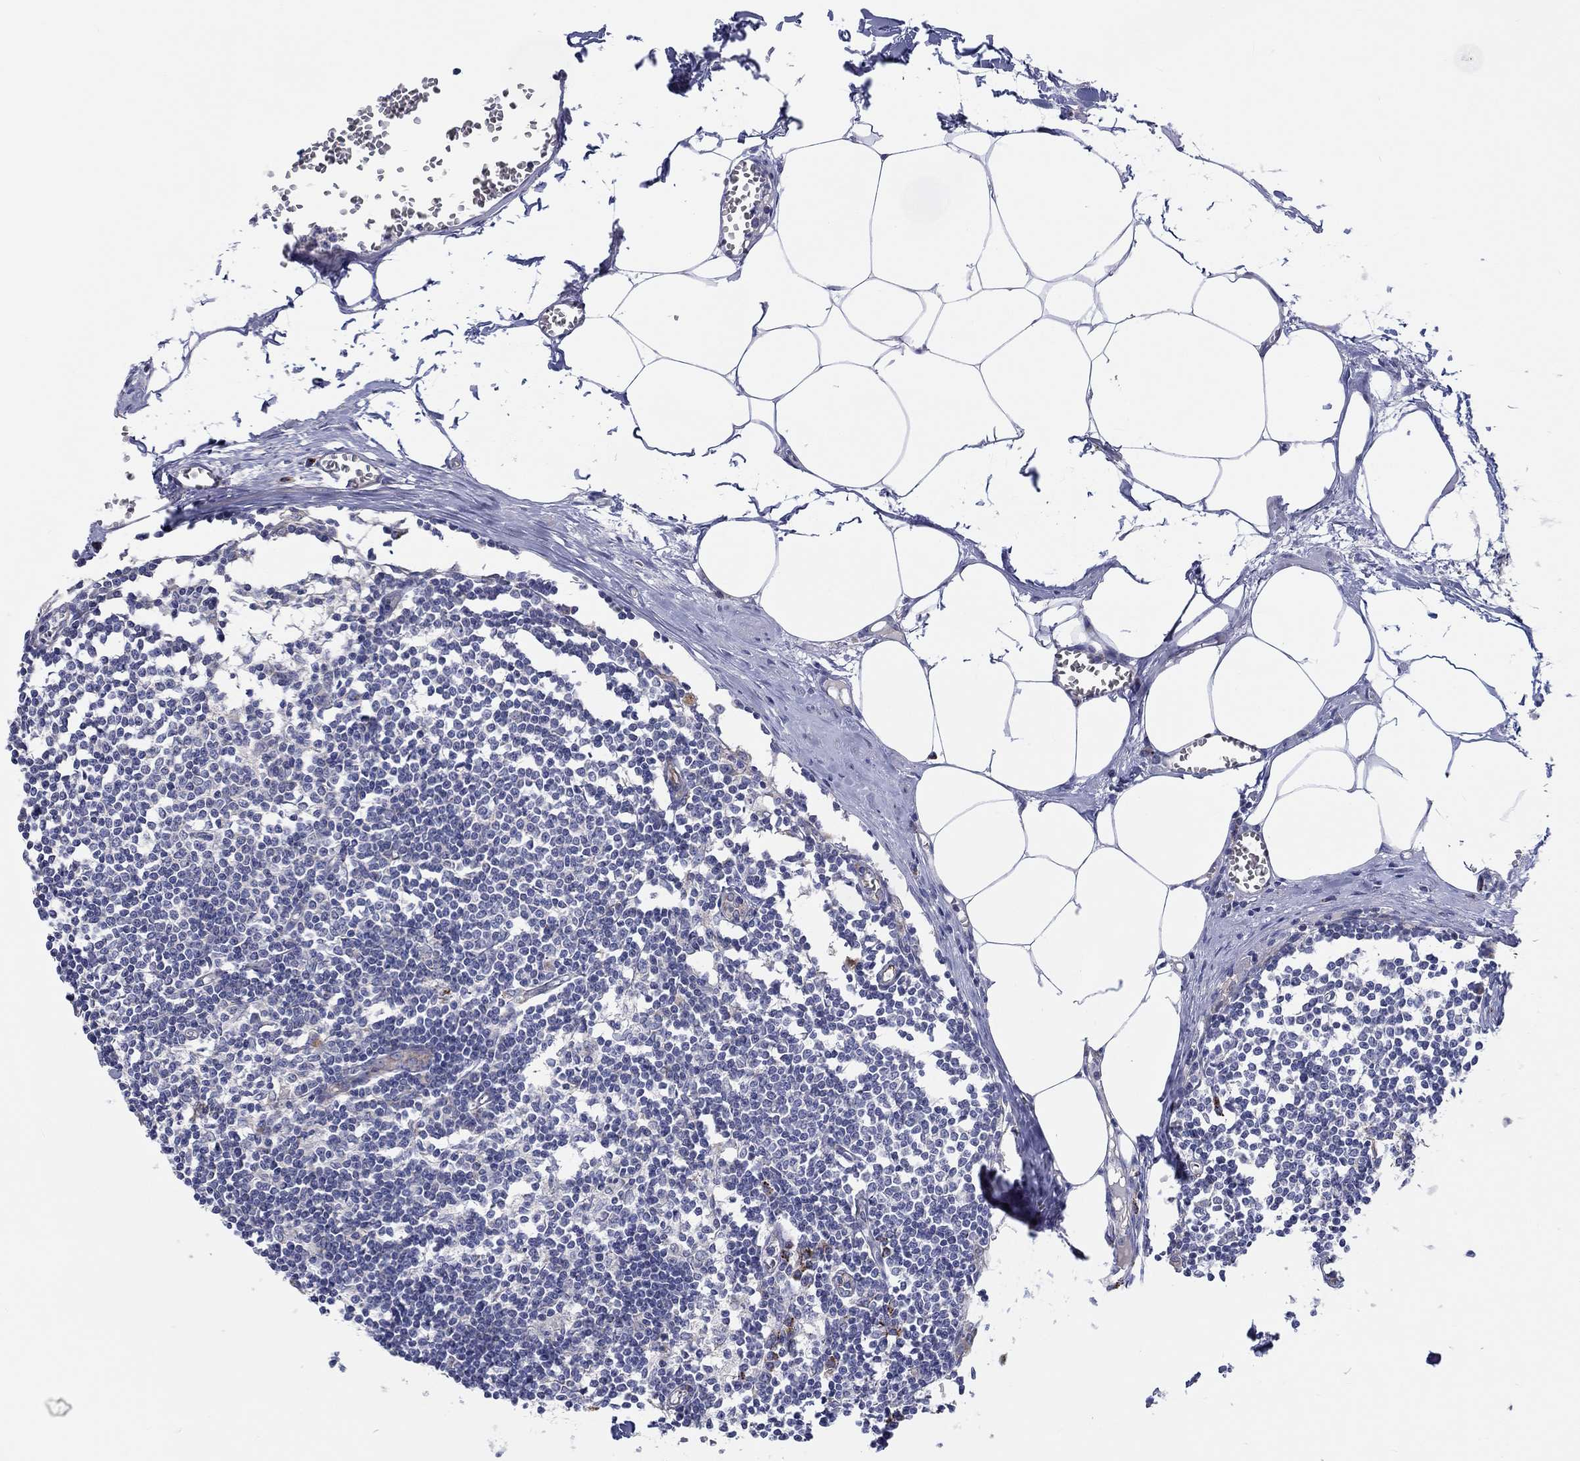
{"staining": {"intensity": "weak", "quantity": "<25%", "location": "cytoplasmic/membranous"}, "tissue": "lymph node", "cell_type": "Germinal center cells", "image_type": "normal", "snomed": [{"axis": "morphology", "description": "Normal tissue, NOS"}, {"axis": "topography", "description": "Lymph node"}], "caption": "Normal lymph node was stained to show a protein in brown. There is no significant expression in germinal center cells. Brightfield microscopy of immunohistochemistry stained with DAB (3,3'-diaminobenzidine) (brown) and hematoxylin (blue), captured at high magnification.", "gene": "BCO2", "patient": {"sex": "male", "age": 59}}